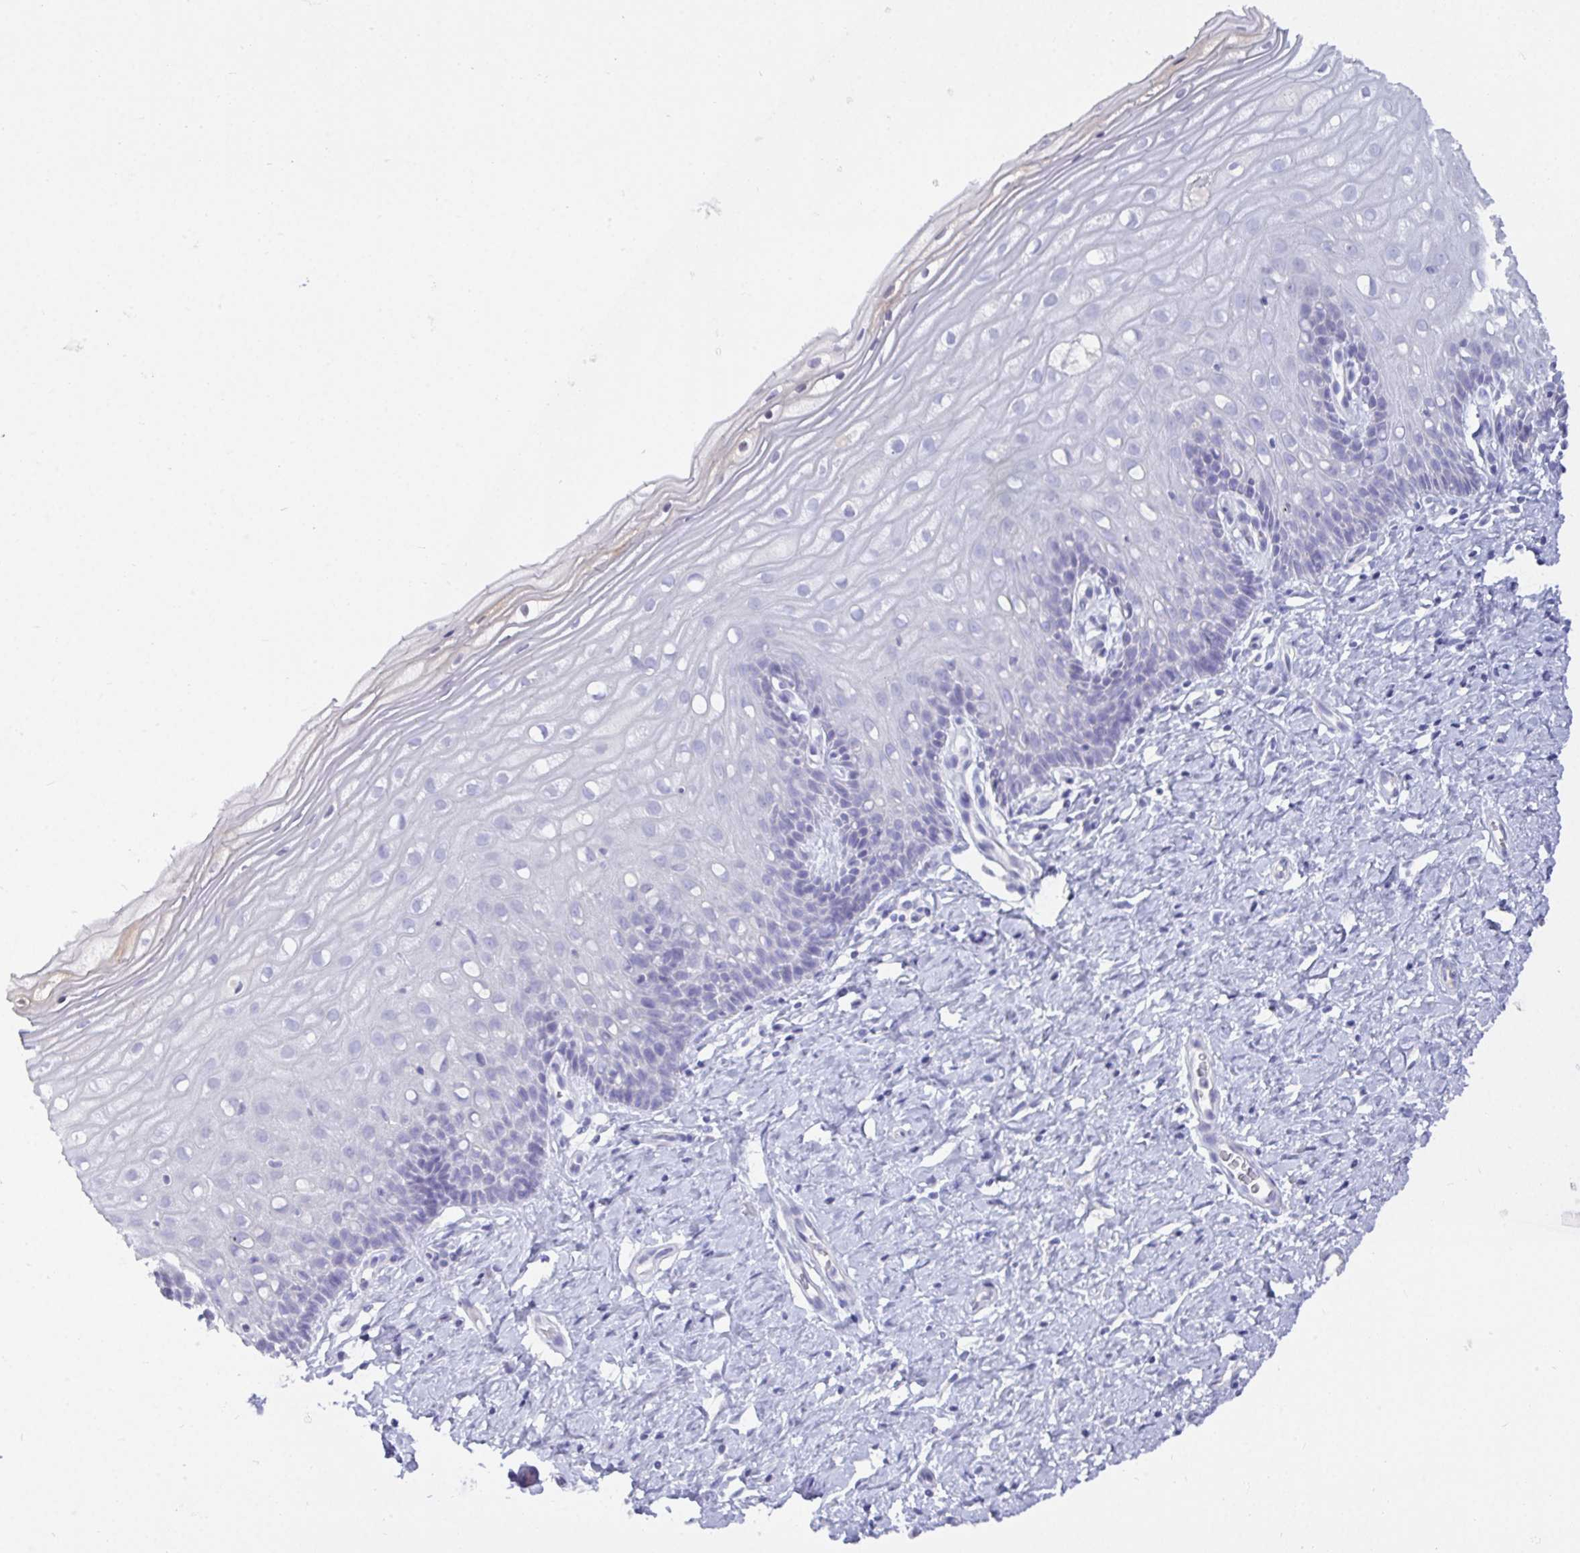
{"staining": {"intensity": "negative", "quantity": "none", "location": "none"}, "tissue": "cervix", "cell_type": "Squamous epithelial cells", "image_type": "normal", "snomed": [{"axis": "morphology", "description": "Normal tissue, NOS"}, {"axis": "topography", "description": "Cervix"}], "caption": "Protein analysis of unremarkable cervix reveals no significant positivity in squamous epithelial cells. (DAB immunohistochemistry with hematoxylin counter stain).", "gene": "TMEM241", "patient": {"sex": "female", "age": 37}}